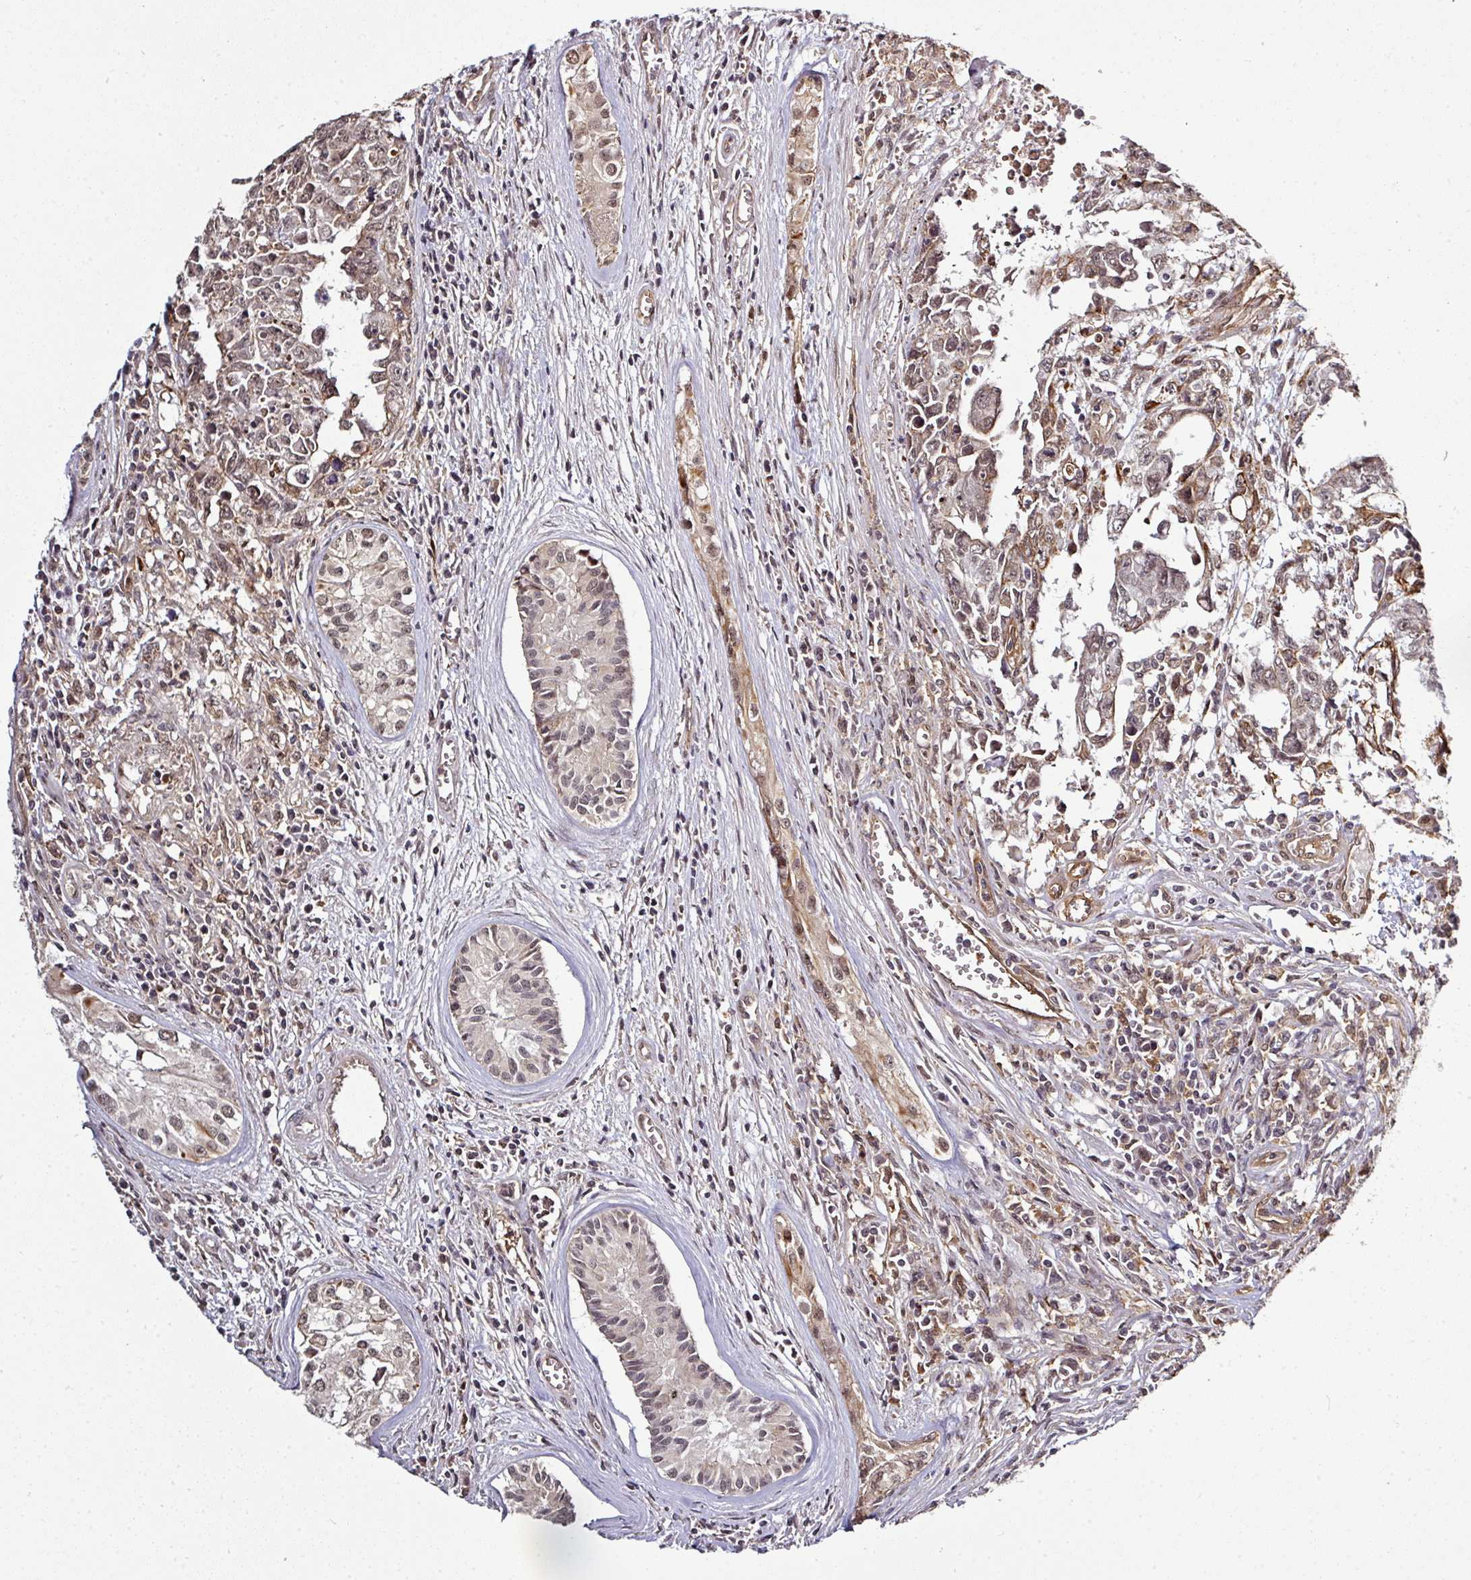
{"staining": {"intensity": "weak", "quantity": "25%-75%", "location": "nuclear"}, "tissue": "testis cancer", "cell_type": "Tumor cells", "image_type": "cancer", "snomed": [{"axis": "morphology", "description": "Carcinoma, Embryonal, NOS"}, {"axis": "topography", "description": "Testis"}], "caption": "Testis embryonal carcinoma stained with DAB immunohistochemistry (IHC) reveals low levels of weak nuclear staining in approximately 25%-75% of tumor cells.", "gene": "GTF2H3", "patient": {"sex": "male", "age": 24}}